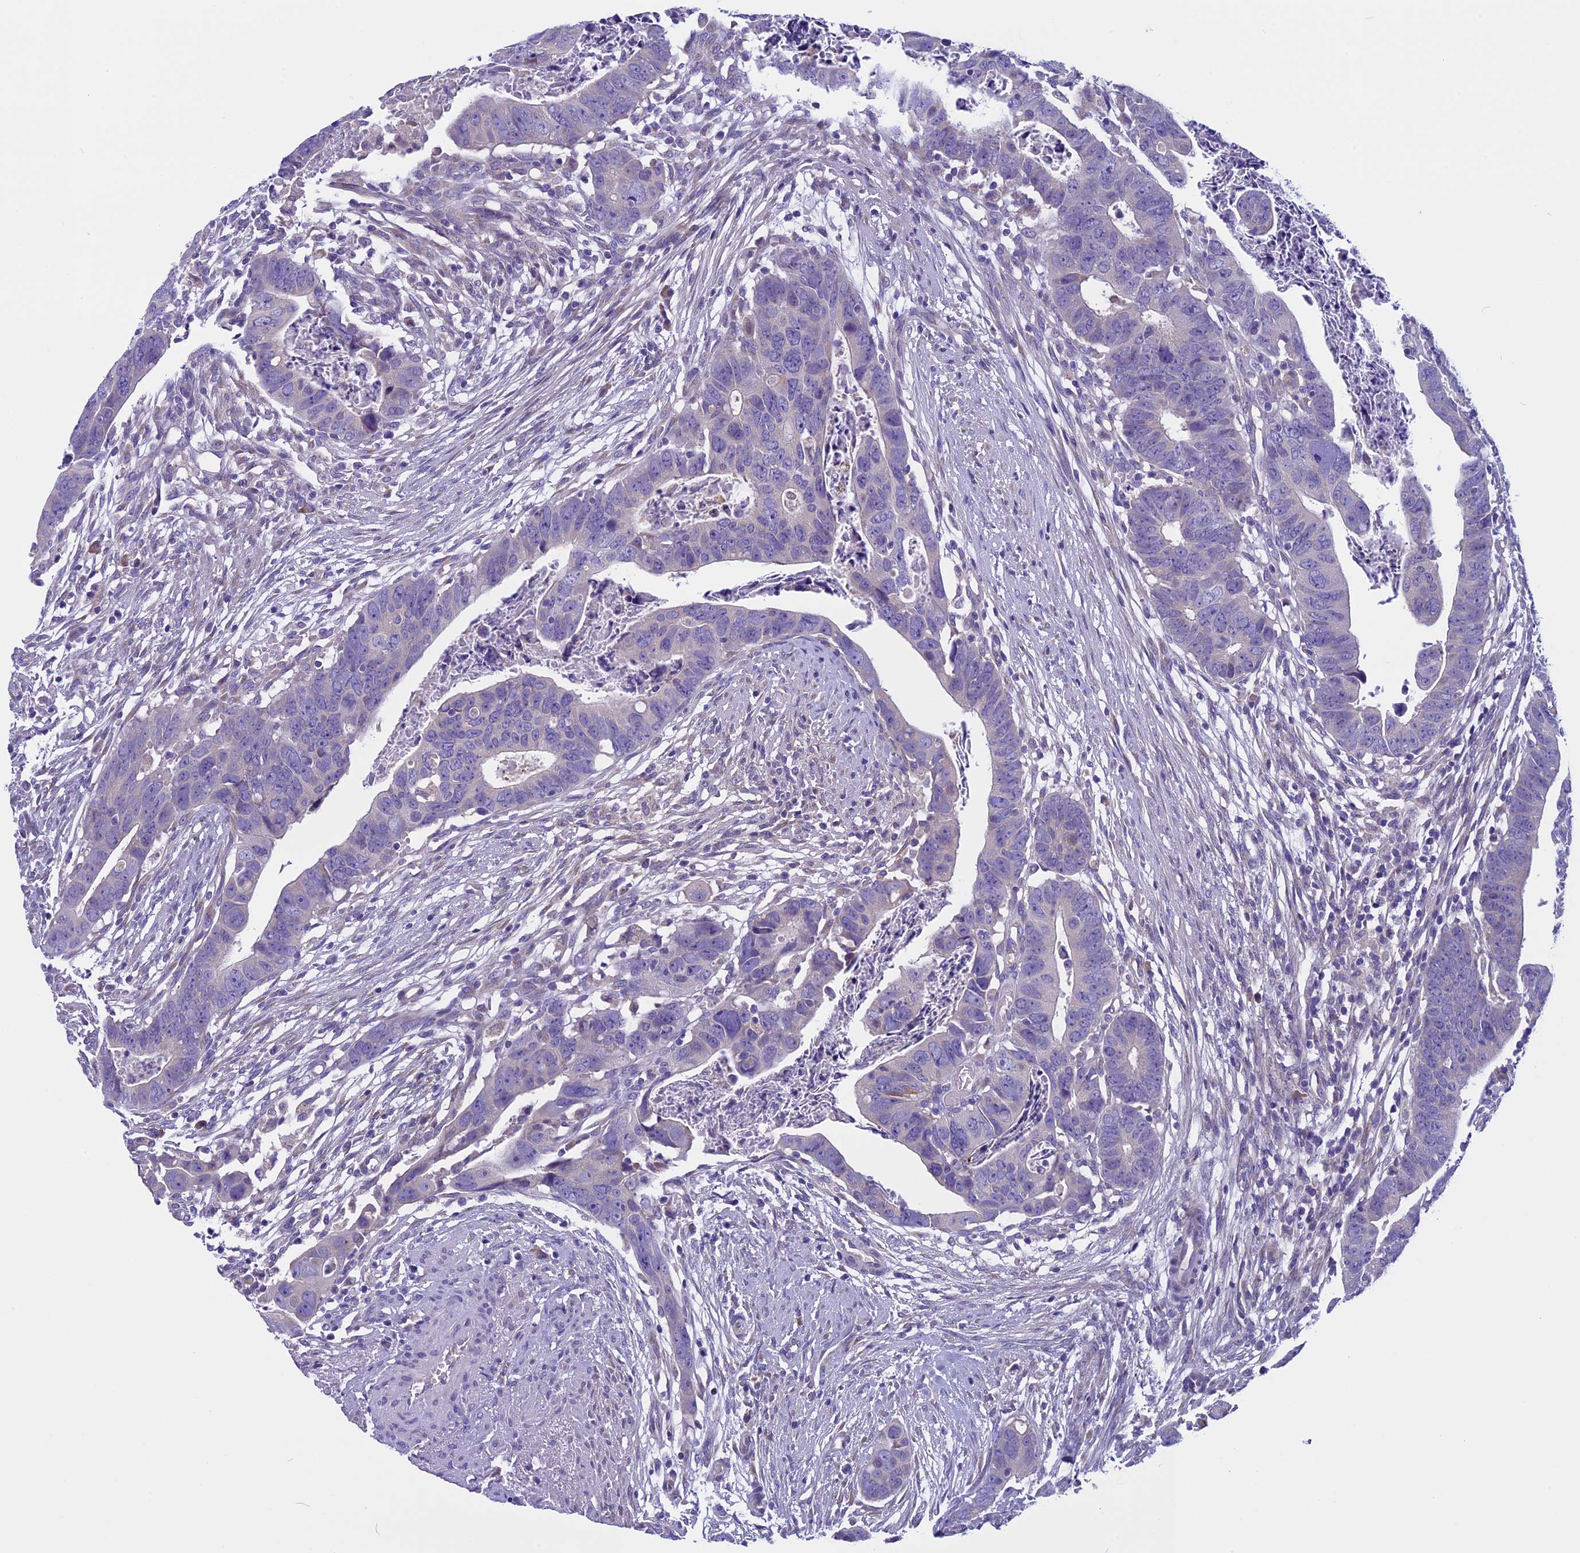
{"staining": {"intensity": "negative", "quantity": "none", "location": "none"}, "tissue": "colorectal cancer", "cell_type": "Tumor cells", "image_type": "cancer", "snomed": [{"axis": "morphology", "description": "Adenocarcinoma, NOS"}, {"axis": "topography", "description": "Rectum"}], "caption": "Immunohistochemistry of human colorectal cancer reveals no positivity in tumor cells.", "gene": "DCTN5", "patient": {"sex": "female", "age": 65}}